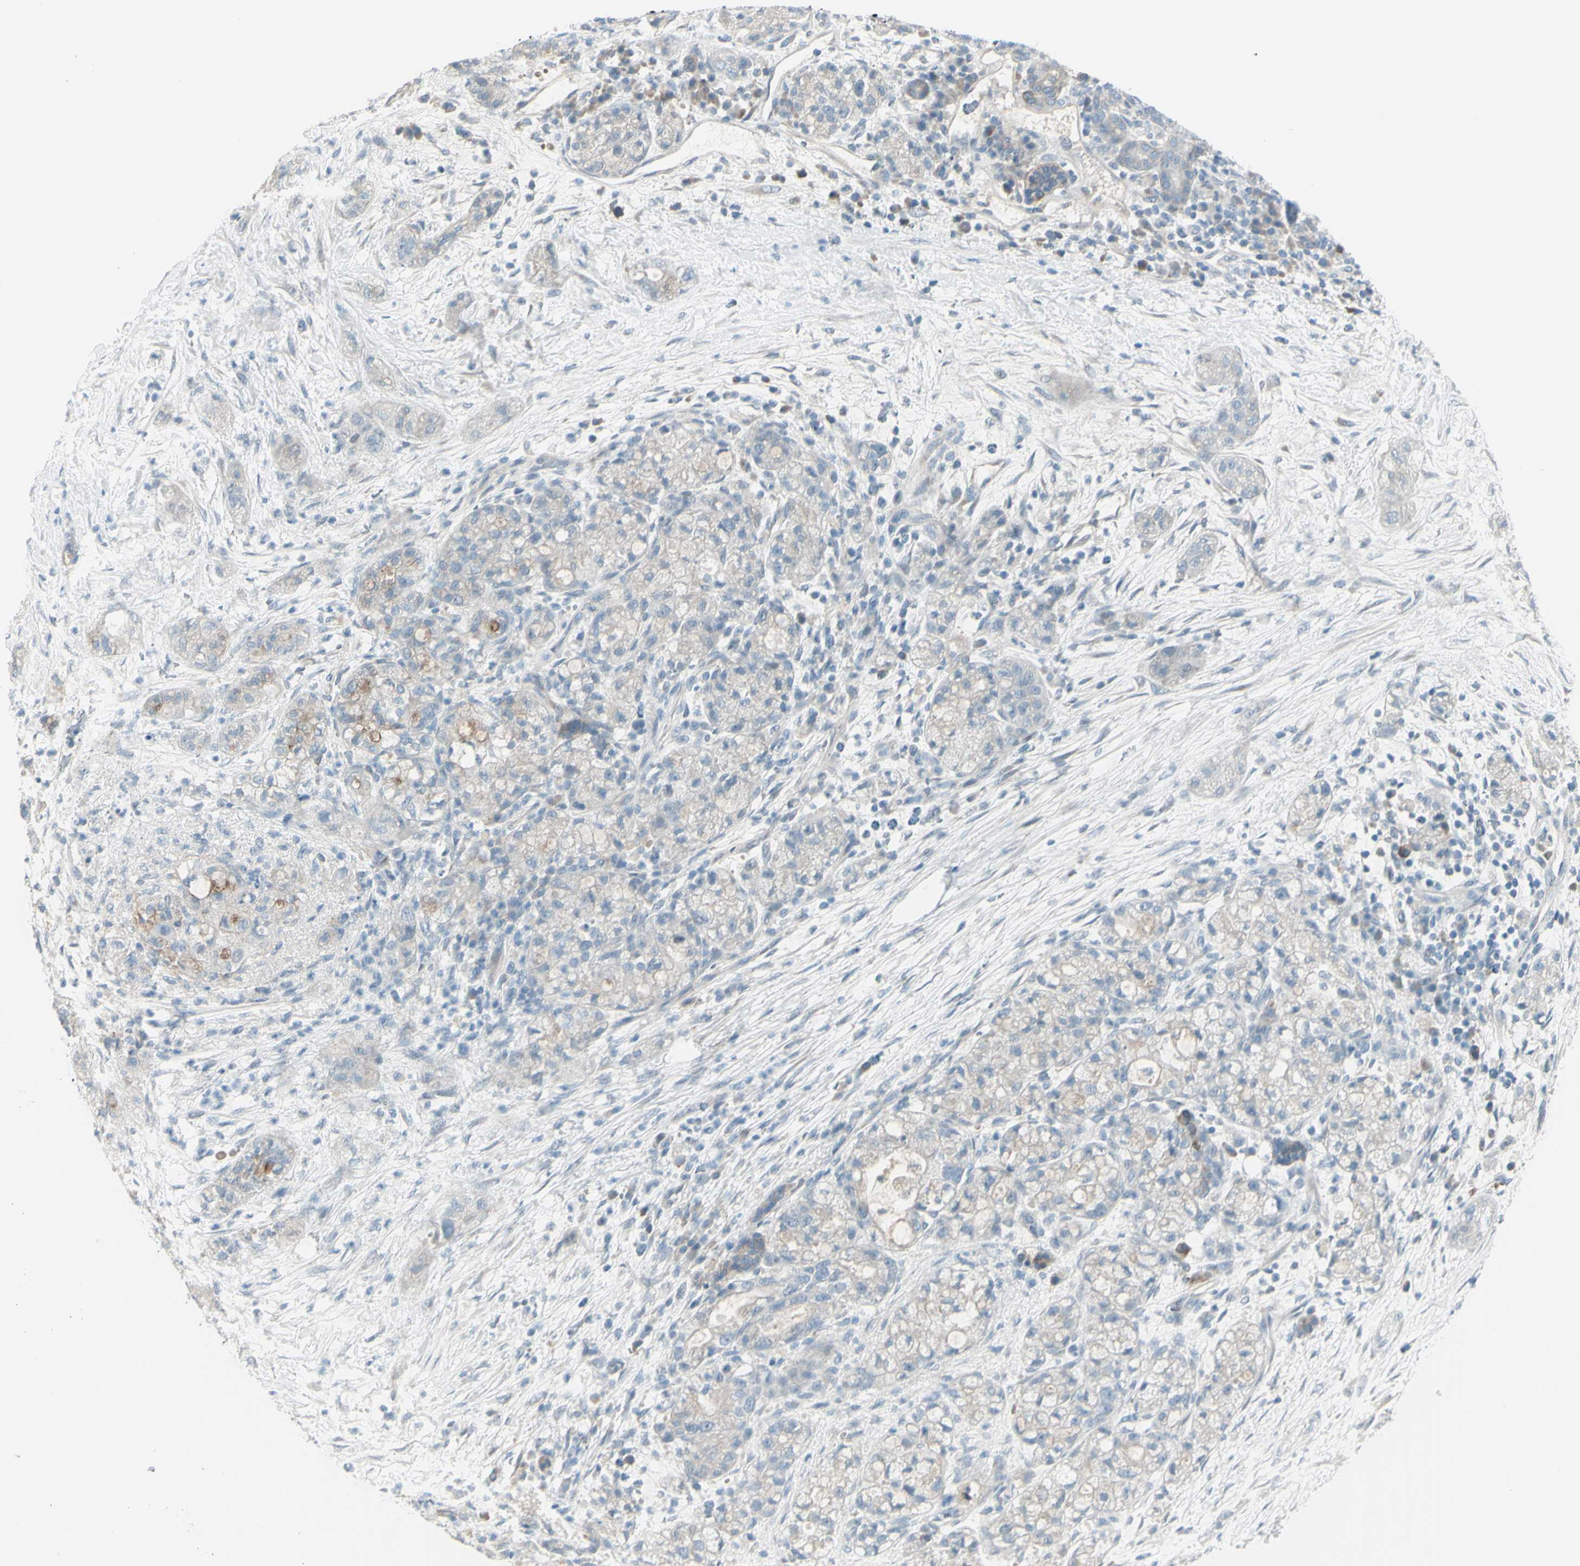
{"staining": {"intensity": "weak", "quantity": "<25%", "location": "cytoplasmic/membranous"}, "tissue": "pancreatic cancer", "cell_type": "Tumor cells", "image_type": "cancer", "snomed": [{"axis": "morphology", "description": "Adenocarcinoma, NOS"}, {"axis": "topography", "description": "Pancreas"}], "caption": "The image displays no significant staining in tumor cells of pancreatic cancer.", "gene": "GPR34", "patient": {"sex": "female", "age": 78}}